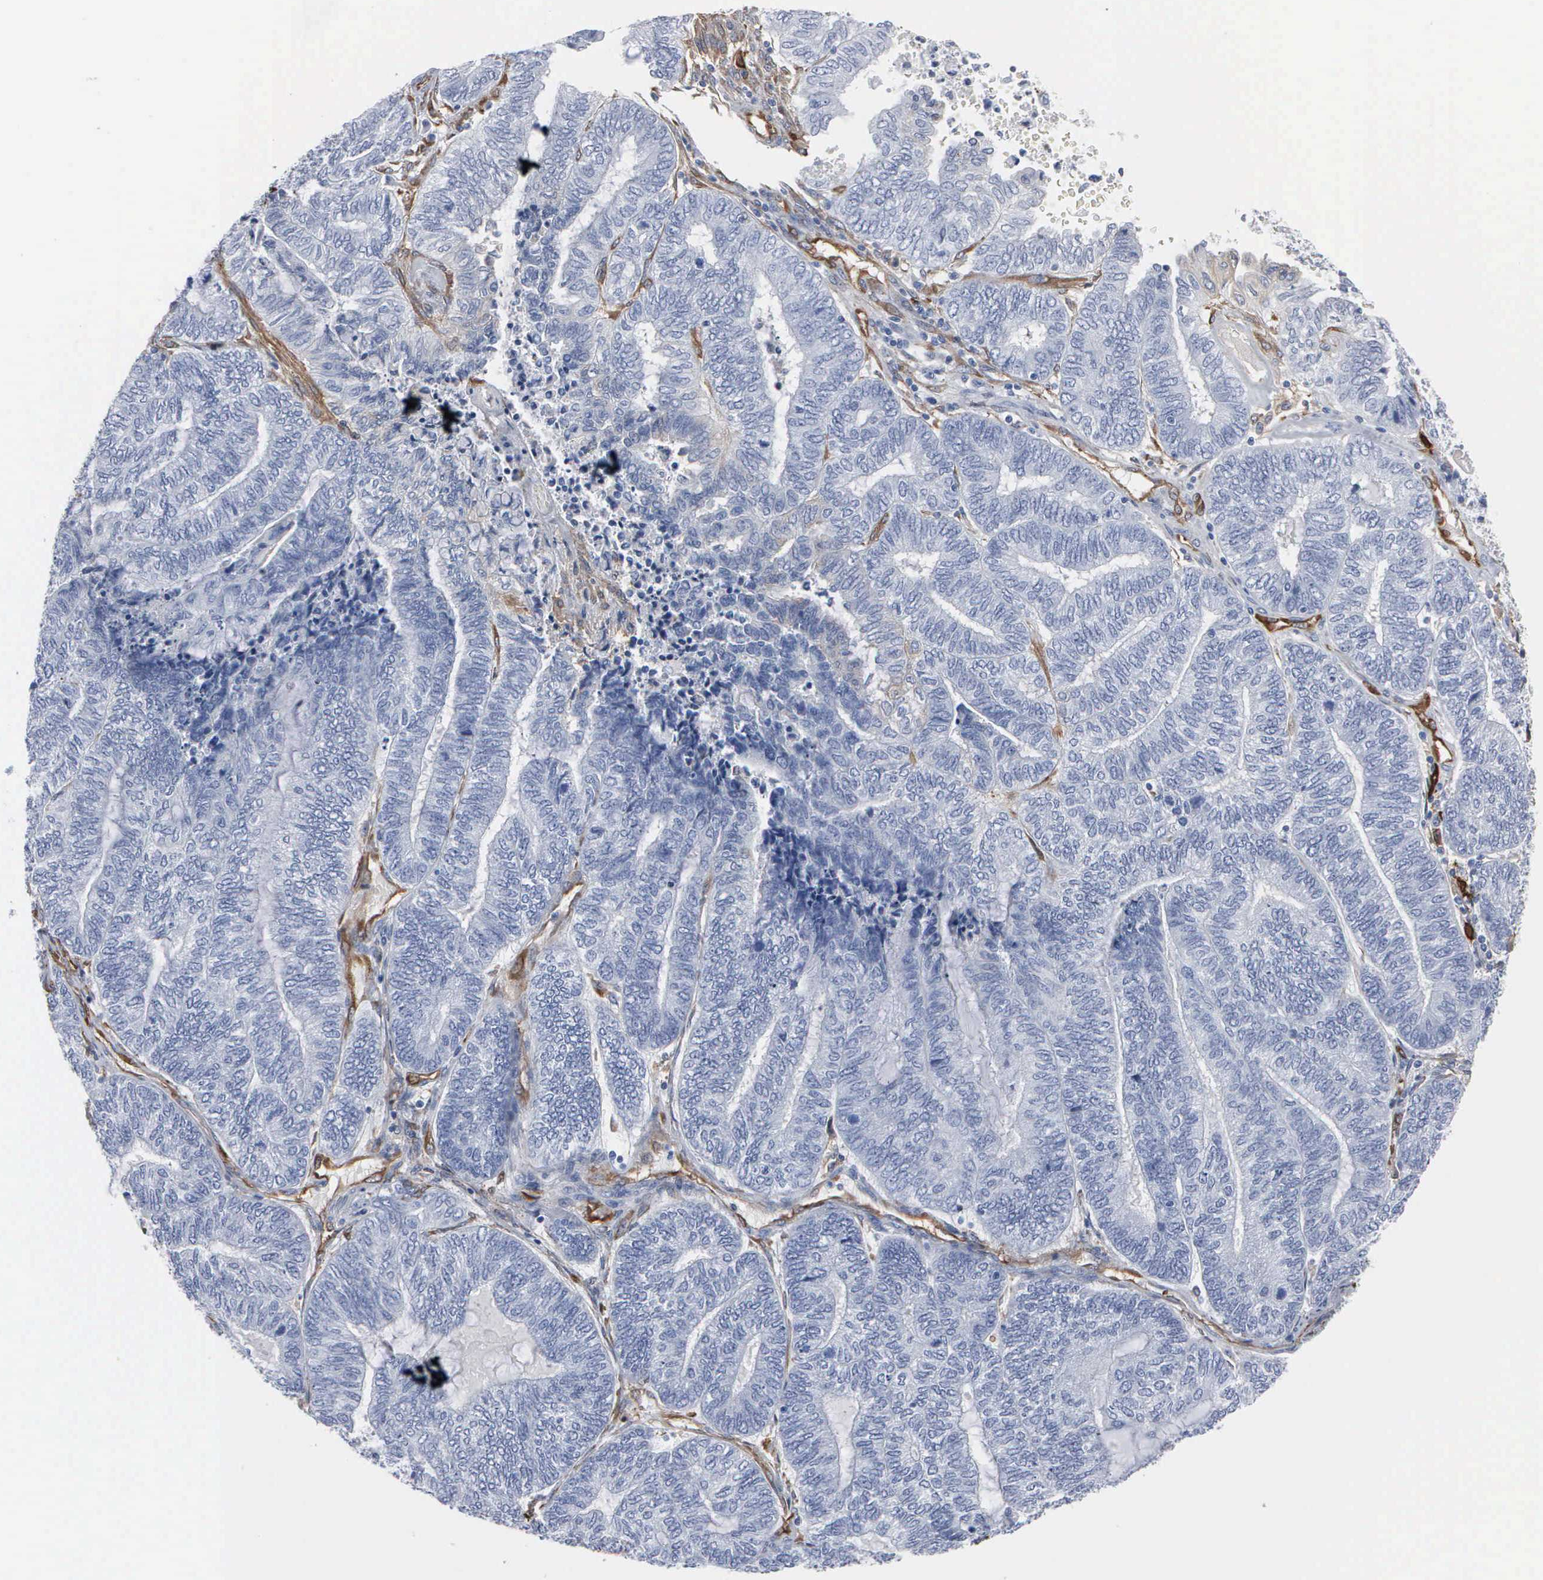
{"staining": {"intensity": "negative", "quantity": "none", "location": "none"}, "tissue": "endometrial cancer", "cell_type": "Tumor cells", "image_type": "cancer", "snomed": [{"axis": "morphology", "description": "Adenocarcinoma, NOS"}, {"axis": "topography", "description": "Uterus"}, {"axis": "topography", "description": "Endometrium"}], "caption": "Image shows no protein expression in tumor cells of adenocarcinoma (endometrial) tissue.", "gene": "FSCN1", "patient": {"sex": "female", "age": 70}}